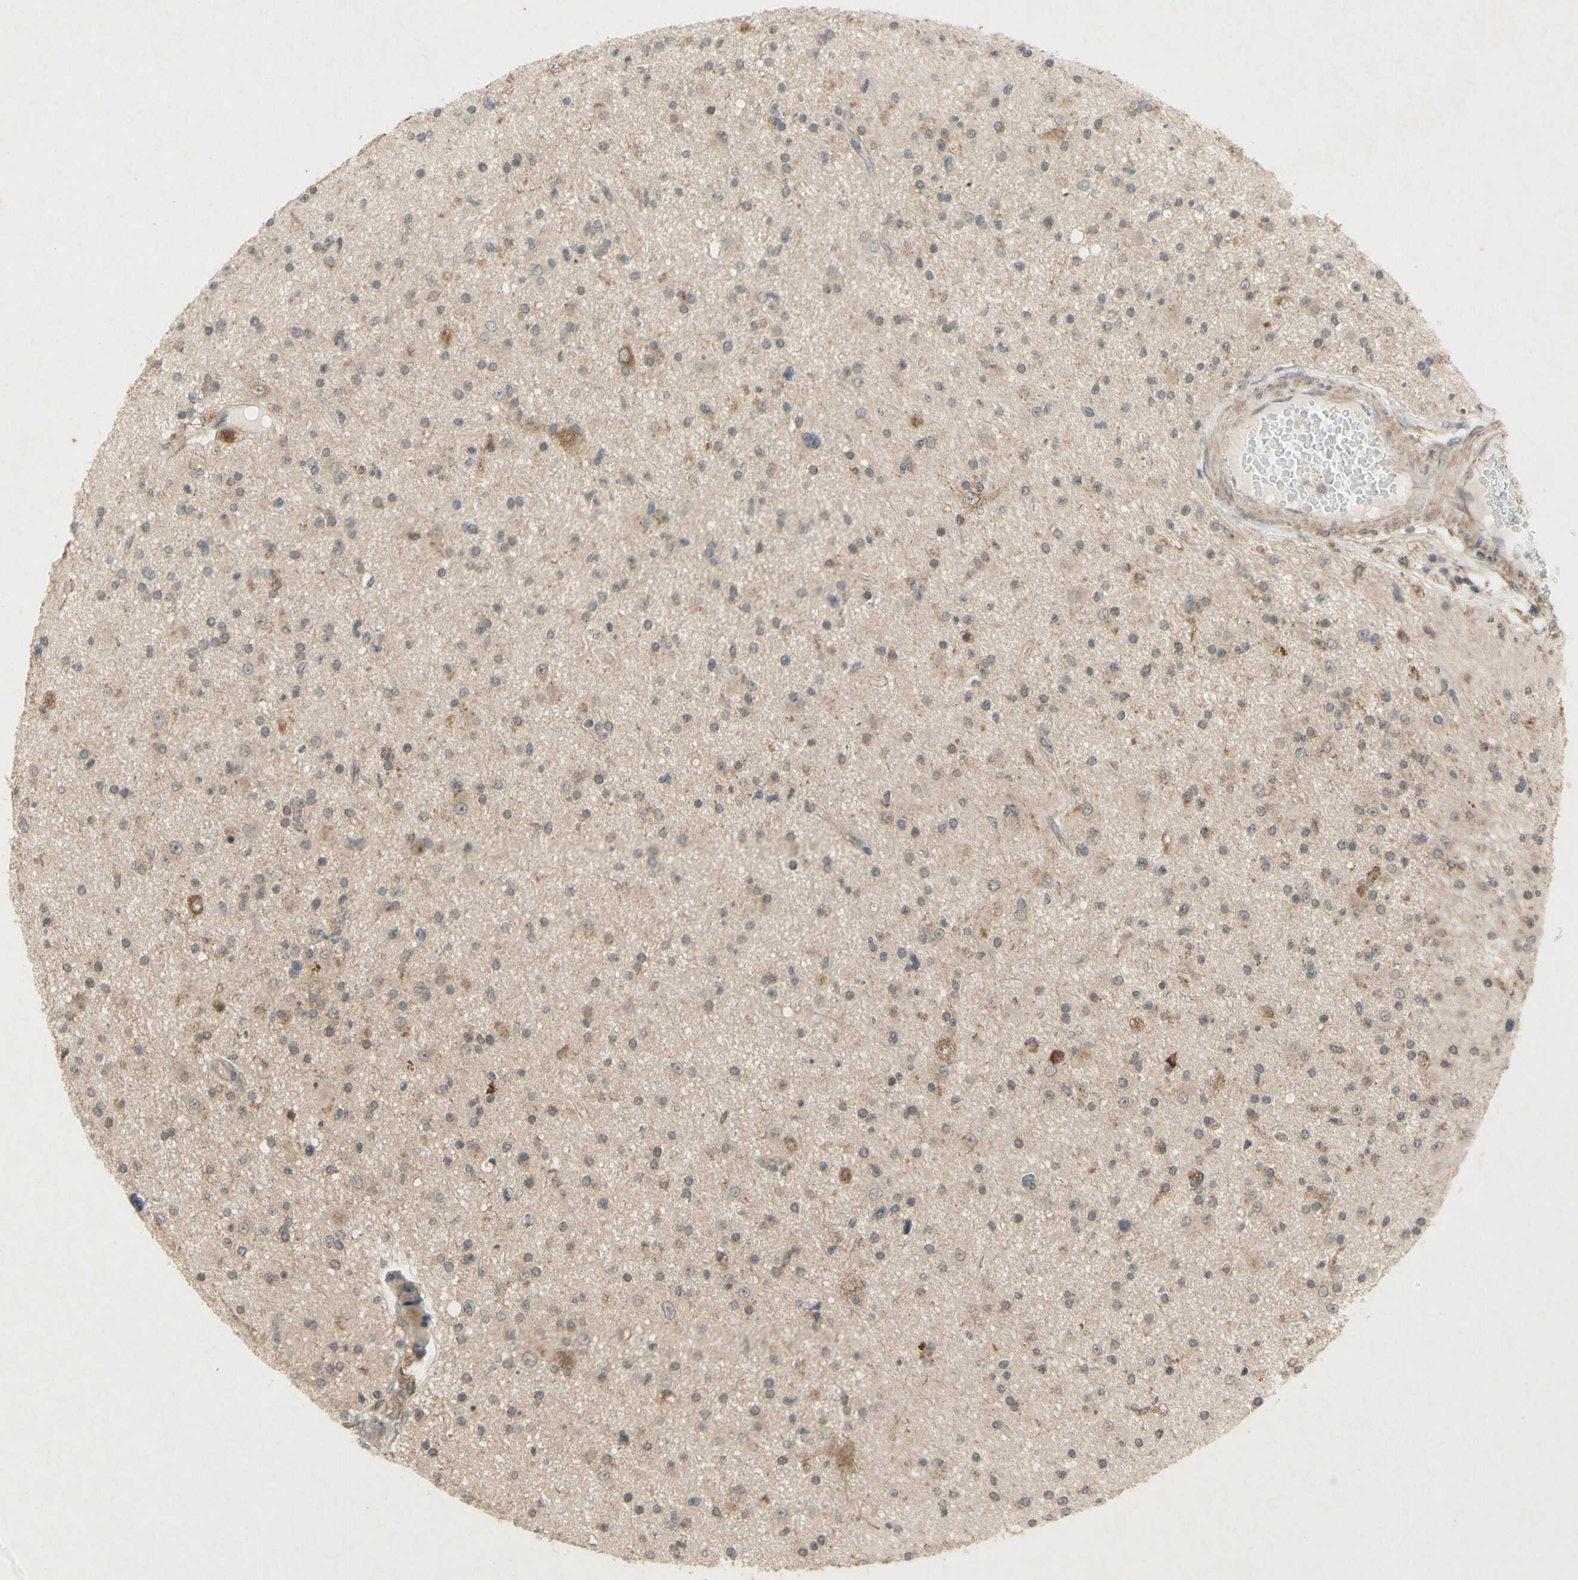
{"staining": {"intensity": "weak", "quantity": ">75%", "location": "cytoplasmic/membranous"}, "tissue": "glioma", "cell_type": "Tumor cells", "image_type": "cancer", "snomed": [{"axis": "morphology", "description": "Glioma, malignant, High grade"}, {"axis": "topography", "description": "Brain"}], "caption": "Malignant high-grade glioma stained with a protein marker displays weak staining in tumor cells.", "gene": "ATP6V1F", "patient": {"sex": "male", "age": 33}}